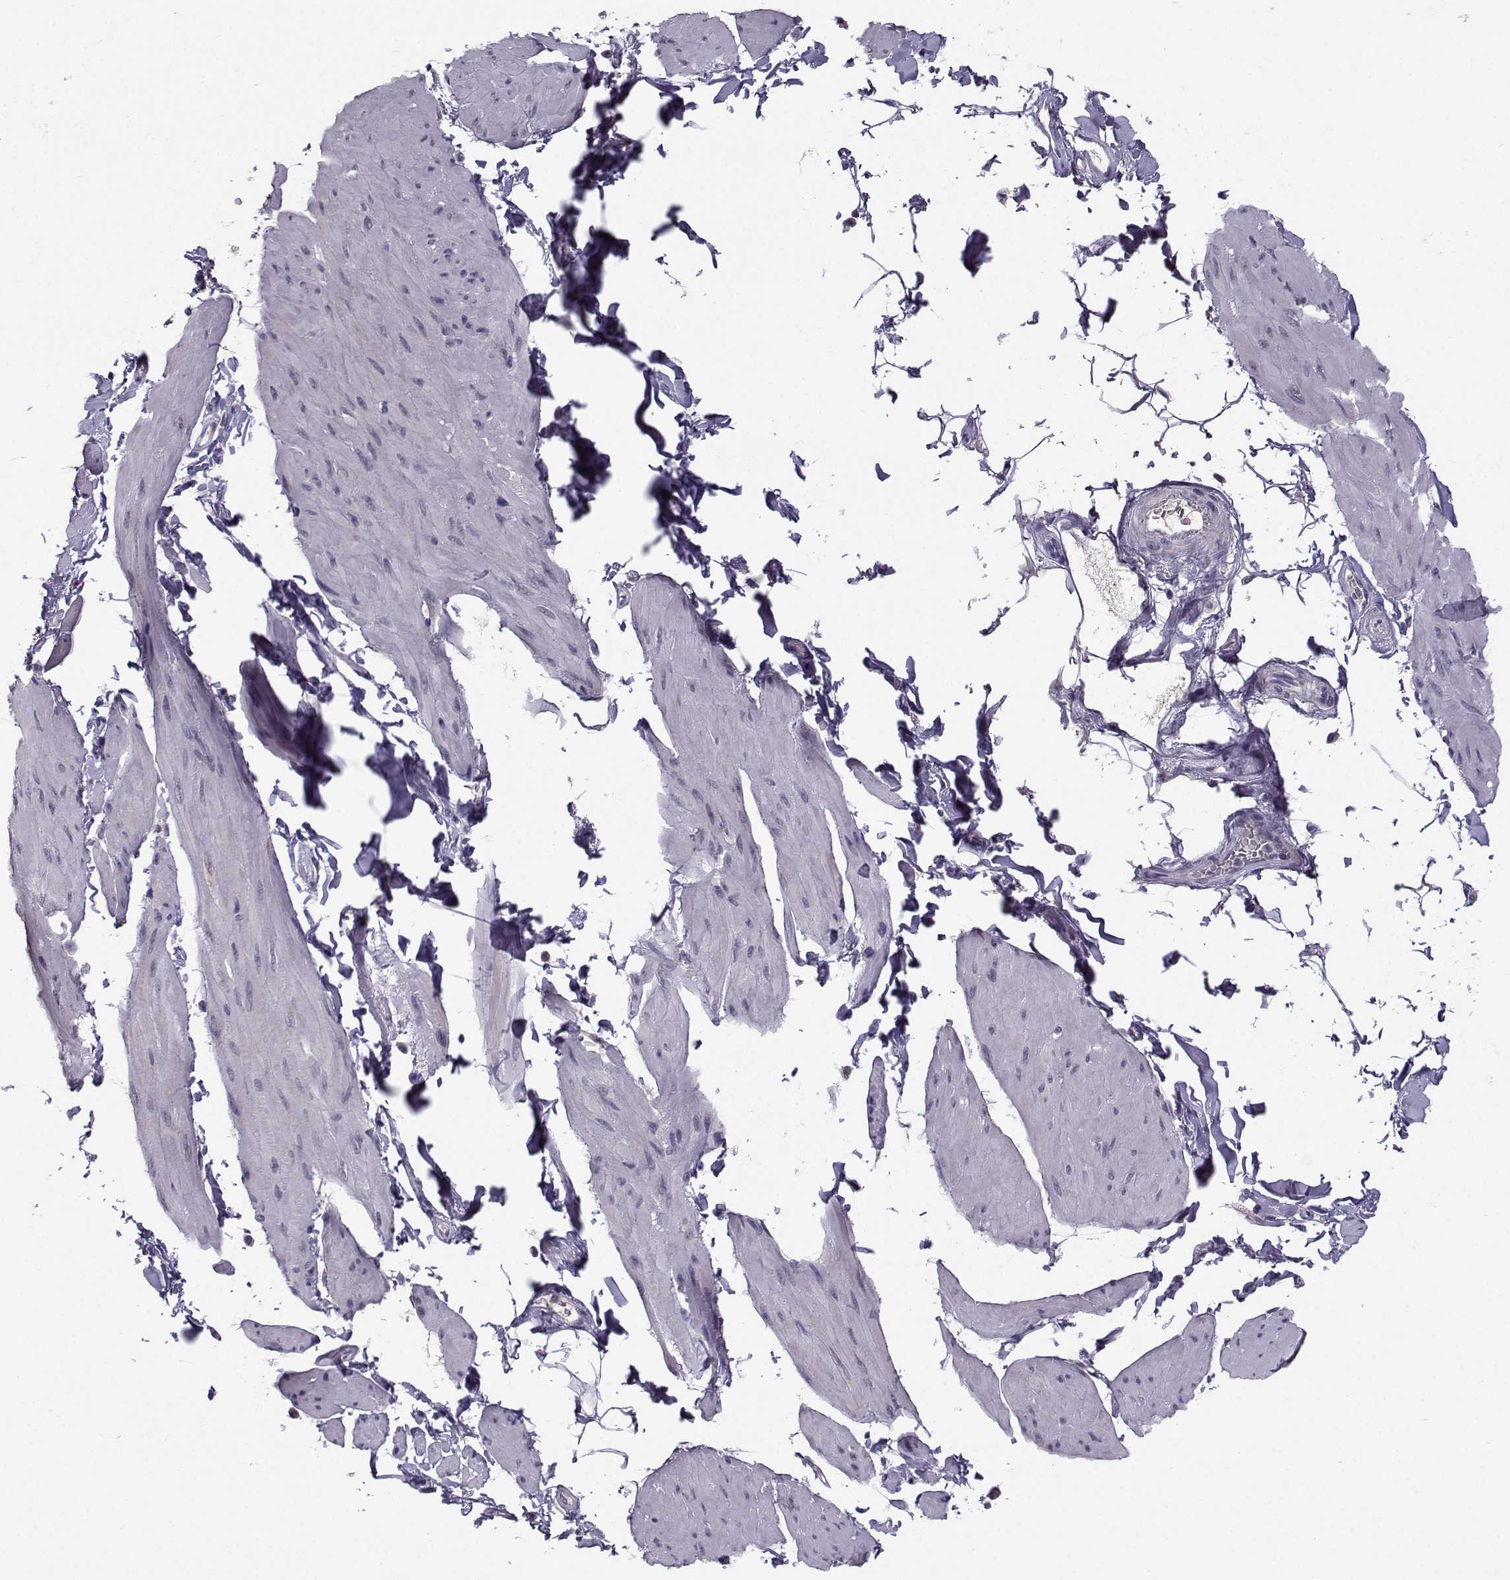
{"staining": {"intensity": "negative", "quantity": "none", "location": "none"}, "tissue": "smooth muscle", "cell_type": "Smooth muscle cells", "image_type": "normal", "snomed": [{"axis": "morphology", "description": "Normal tissue, NOS"}, {"axis": "topography", "description": "Adipose tissue"}, {"axis": "topography", "description": "Smooth muscle"}, {"axis": "topography", "description": "Peripheral nerve tissue"}], "caption": "The micrograph displays no staining of smooth muscle cells in benign smooth muscle.", "gene": "TSPYL5", "patient": {"sex": "male", "age": 83}}